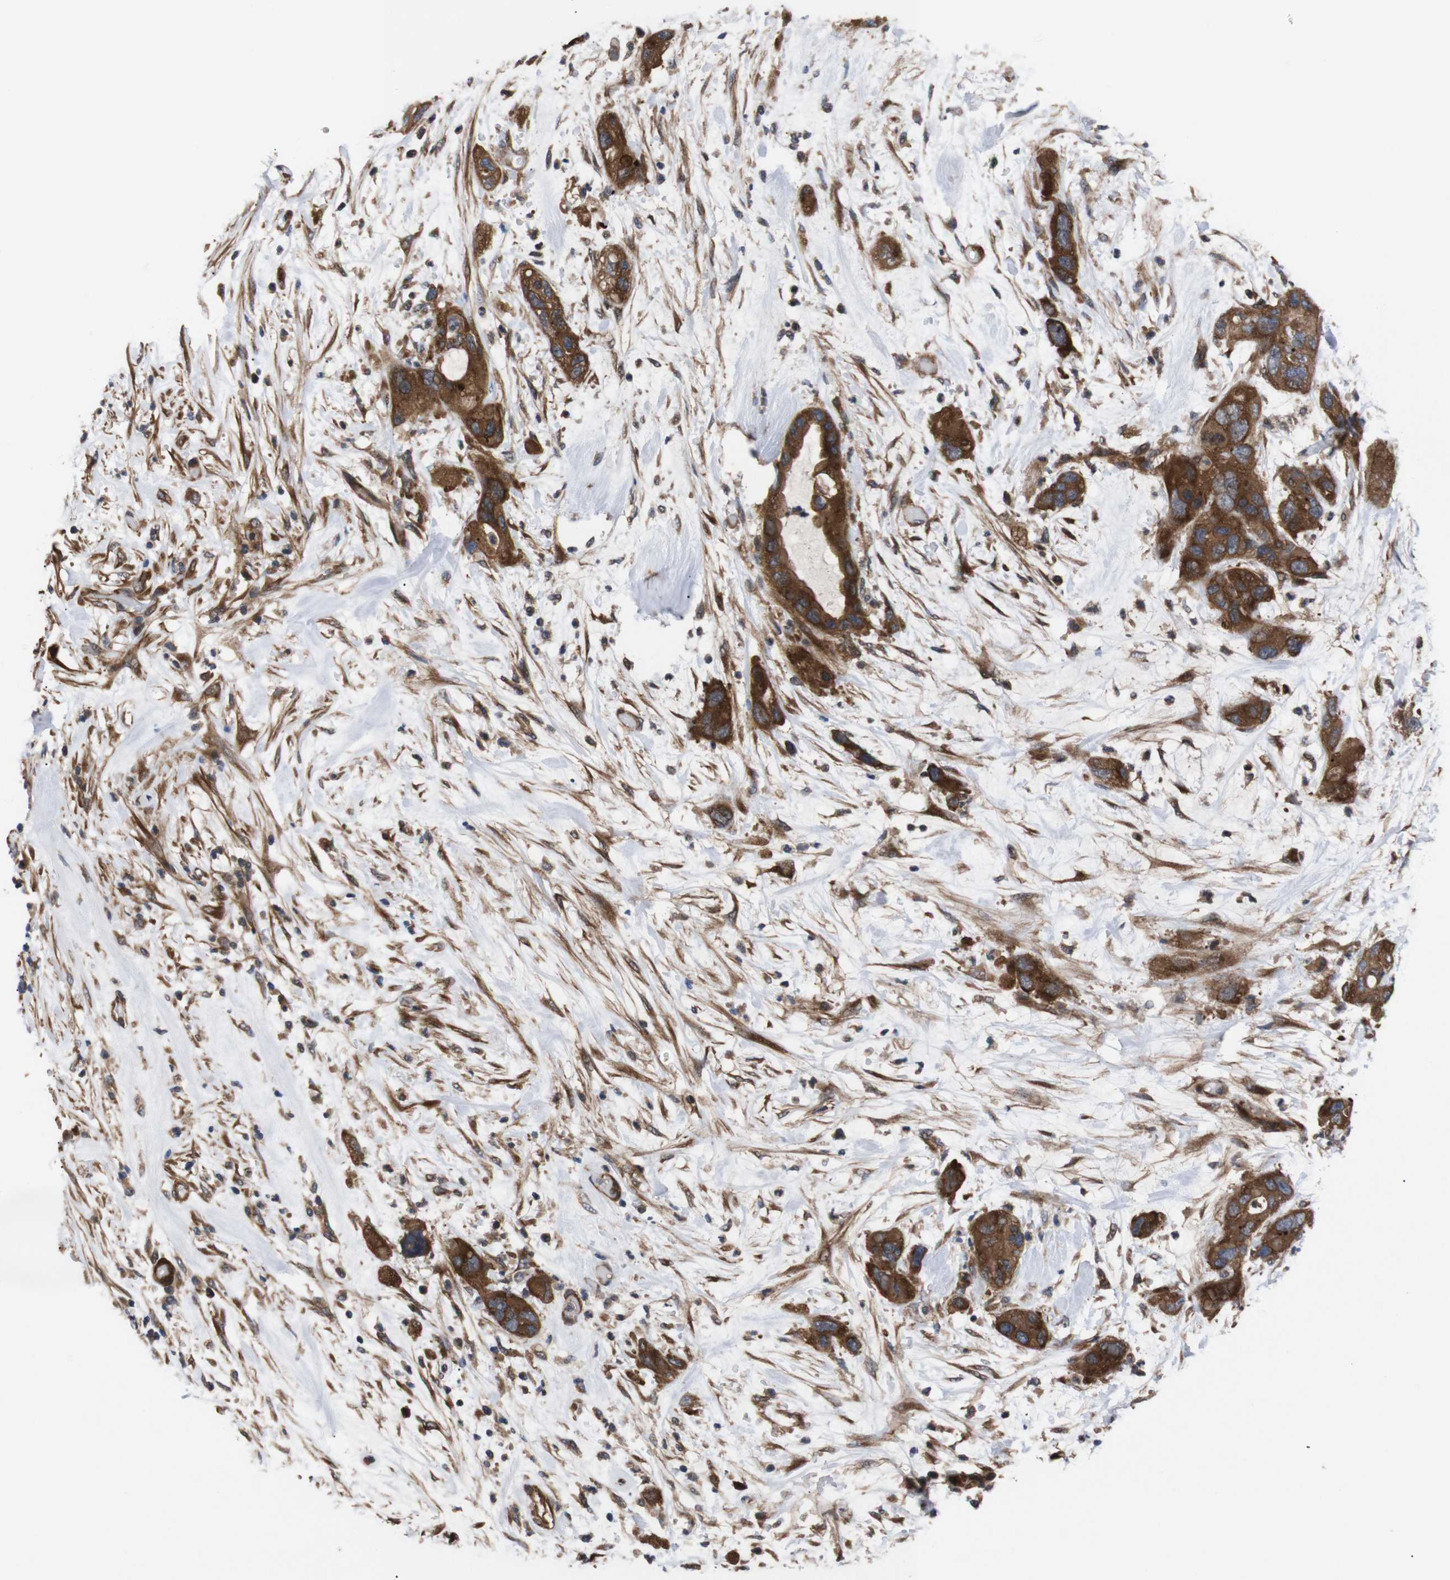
{"staining": {"intensity": "strong", "quantity": ">75%", "location": "cytoplasmic/membranous"}, "tissue": "pancreatic cancer", "cell_type": "Tumor cells", "image_type": "cancer", "snomed": [{"axis": "morphology", "description": "Adenocarcinoma, NOS"}, {"axis": "topography", "description": "Pancreas"}], "caption": "A brown stain labels strong cytoplasmic/membranous staining of a protein in pancreatic adenocarcinoma tumor cells.", "gene": "PAWR", "patient": {"sex": "female", "age": 71}}